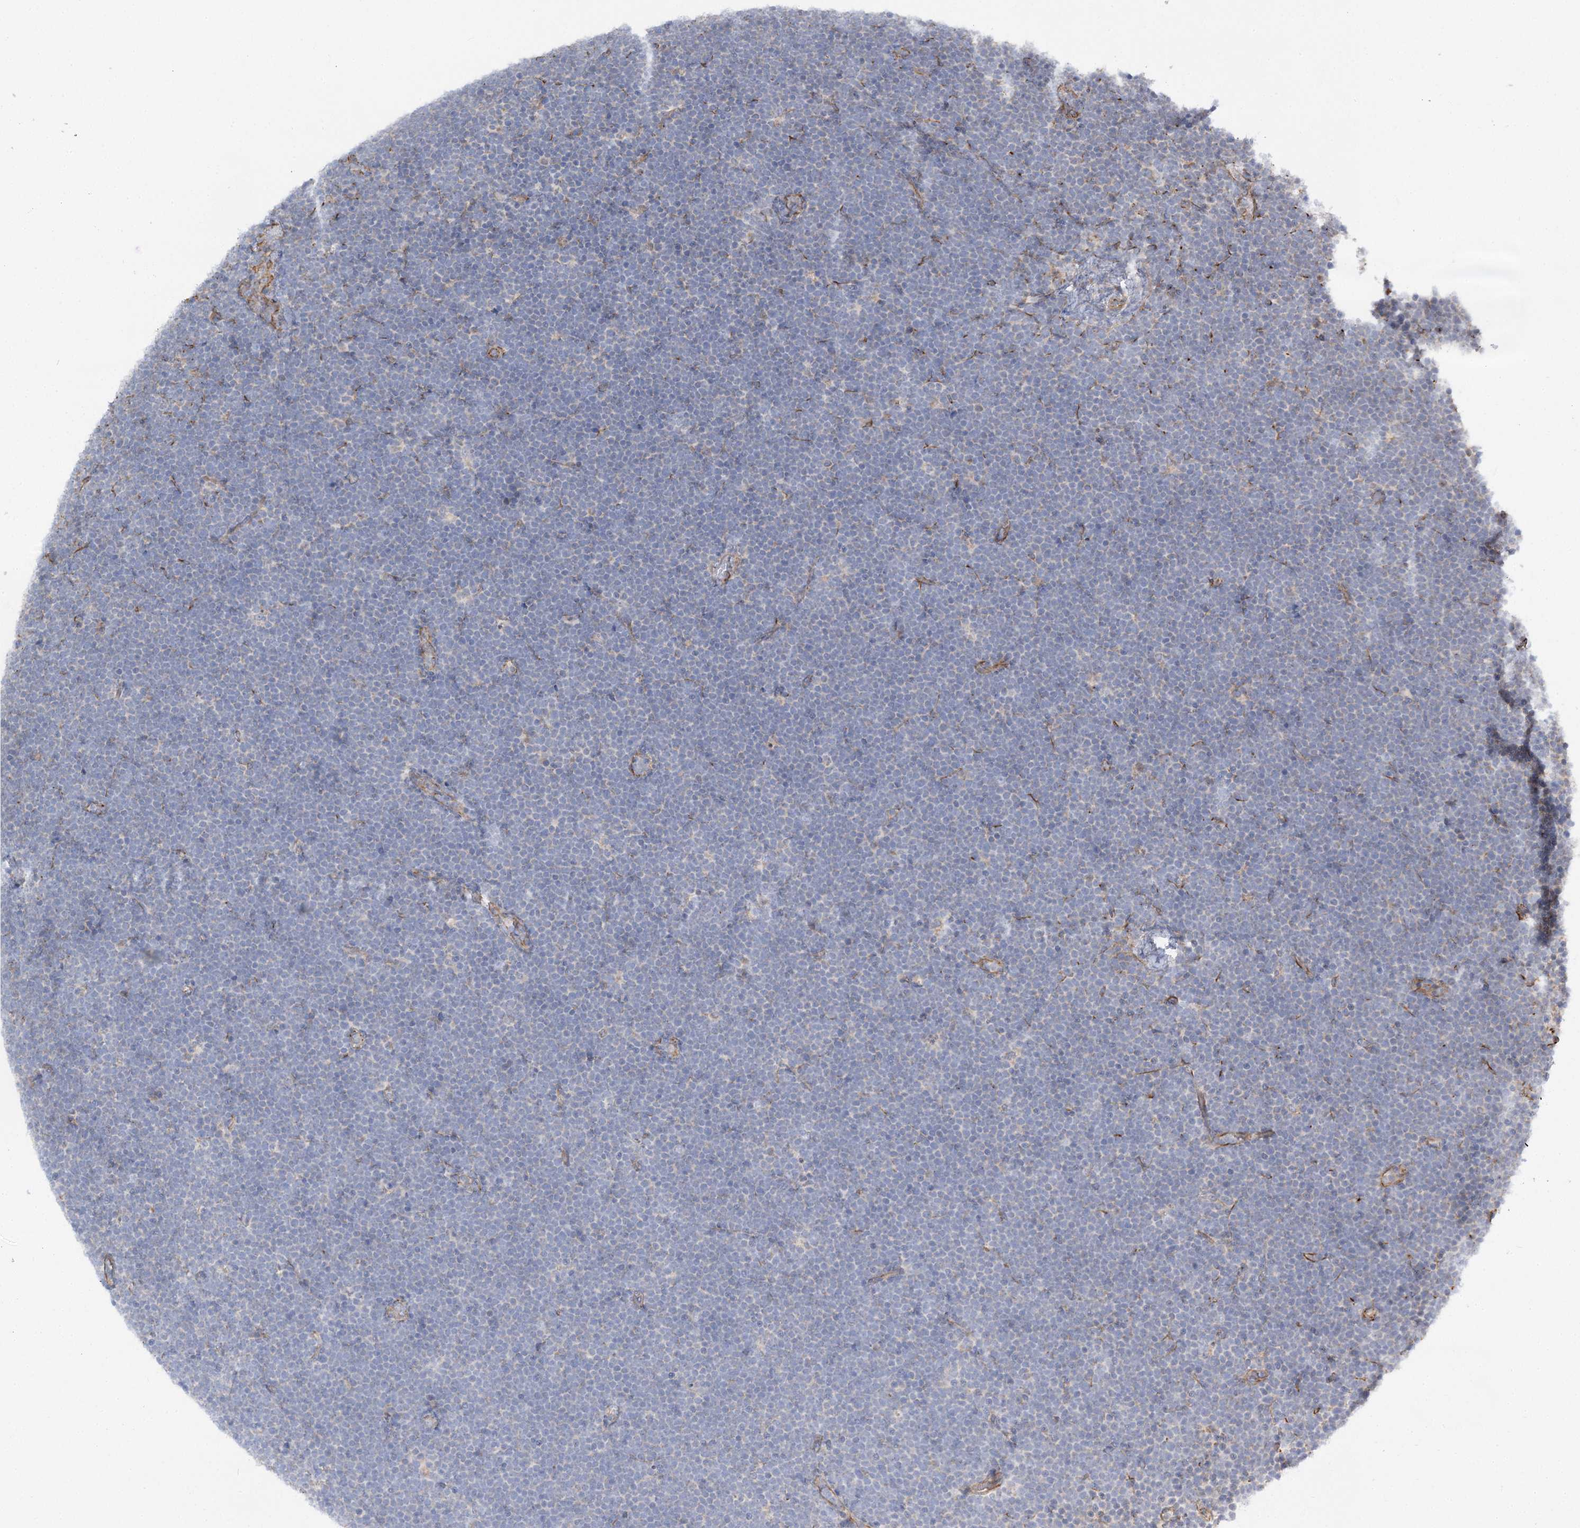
{"staining": {"intensity": "negative", "quantity": "none", "location": "none"}, "tissue": "lymphoma", "cell_type": "Tumor cells", "image_type": "cancer", "snomed": [{"axis": "morphology", "description": "Malignant lymphoma, non-Hodgkin's type, High grade"}, {"axis": "topography", "description": "Lymph node"}], "caption": "IHC histopathology image of neoplastic tissue: lymphoma stained with DAB exhibits no significant protein positivity in tumor cells. Nuclei are stained in blue.", "gene": "KIAA0825", "patient": {"sex": "male", "age": 13}}